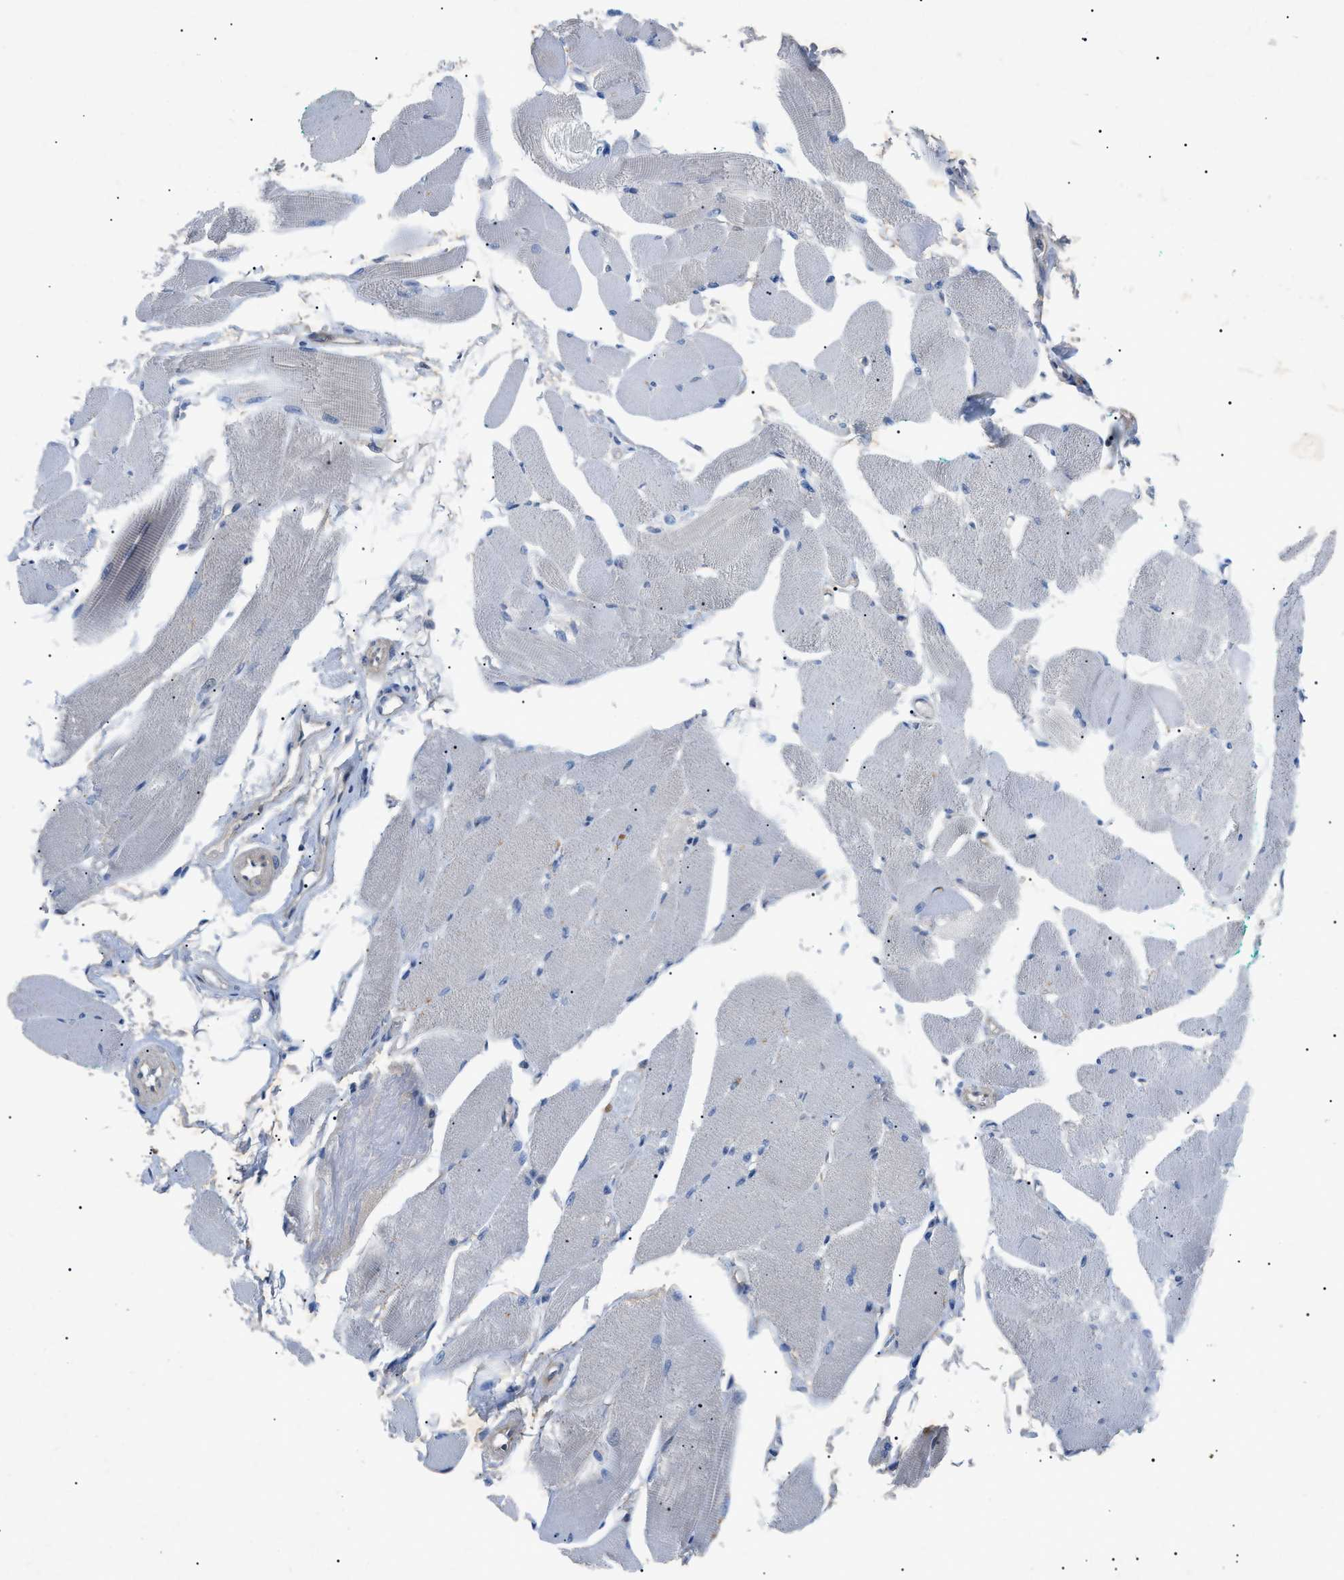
{"staining": {"intensity": "negative", "quantity": "none", "location": "none"}, "tissue": "skeletal muscle", "cell_type": "Myocytes", "image_type": "normal", "snomed": [{"axis": "morphology", "description": "Normal tissue, NOS"}, {"axis": "topography", "description": "Skeletal muscle"}, {"axis": "topography", "description": "Peripheral nerve tissue"}], "caption": "The immunohistochemistry image has no significant expression in myocytes of skeletal muscle.", "gene": "RIPK1", "patient": {"sex": "female", "age": 84}}